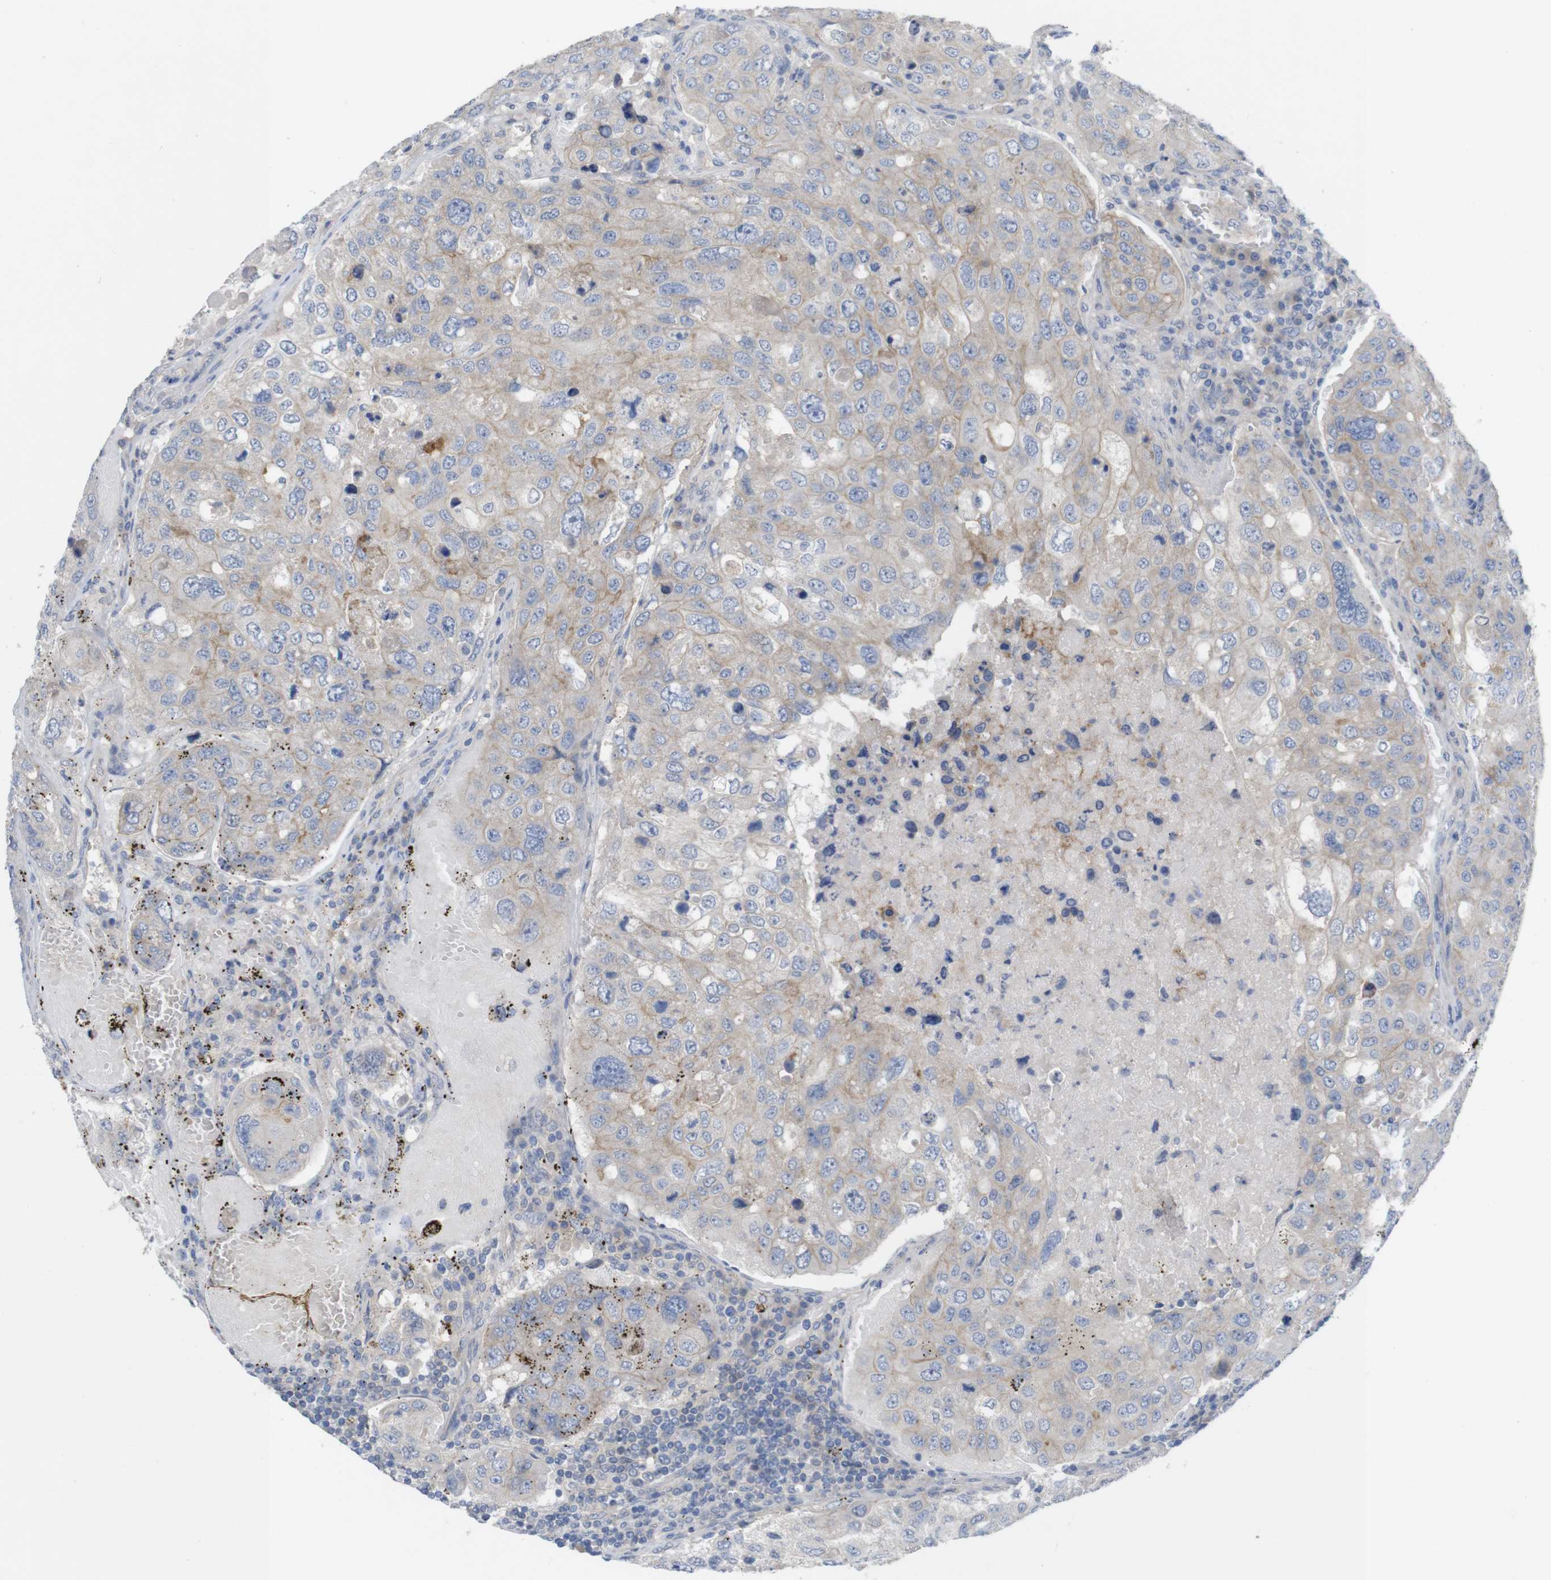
{"staining": {"intensity": "weak", "quantity": "25%-75%", "location": "cytoplasmic/membranous"}, "tissue": "urothelial cancer", "cell_type": "Tumor cells", "image_type": "cancer", "snomed": [{"axis": "morphology", "description": "Urothelial carcinoma, High grade"}, {"axis": "topography", "description": "Lymph node"}, {"axis": "topography", "description": "Urinary bladder"}], "caption": "Human urothelial cancer stained for a protein (brown) demonstrates weak cytoplasmic/membranous positive expression in approximately 25%-75% of tumor cells.", "gene": "KIDINS220", "patient": {"sex": "male", "age": 51}}